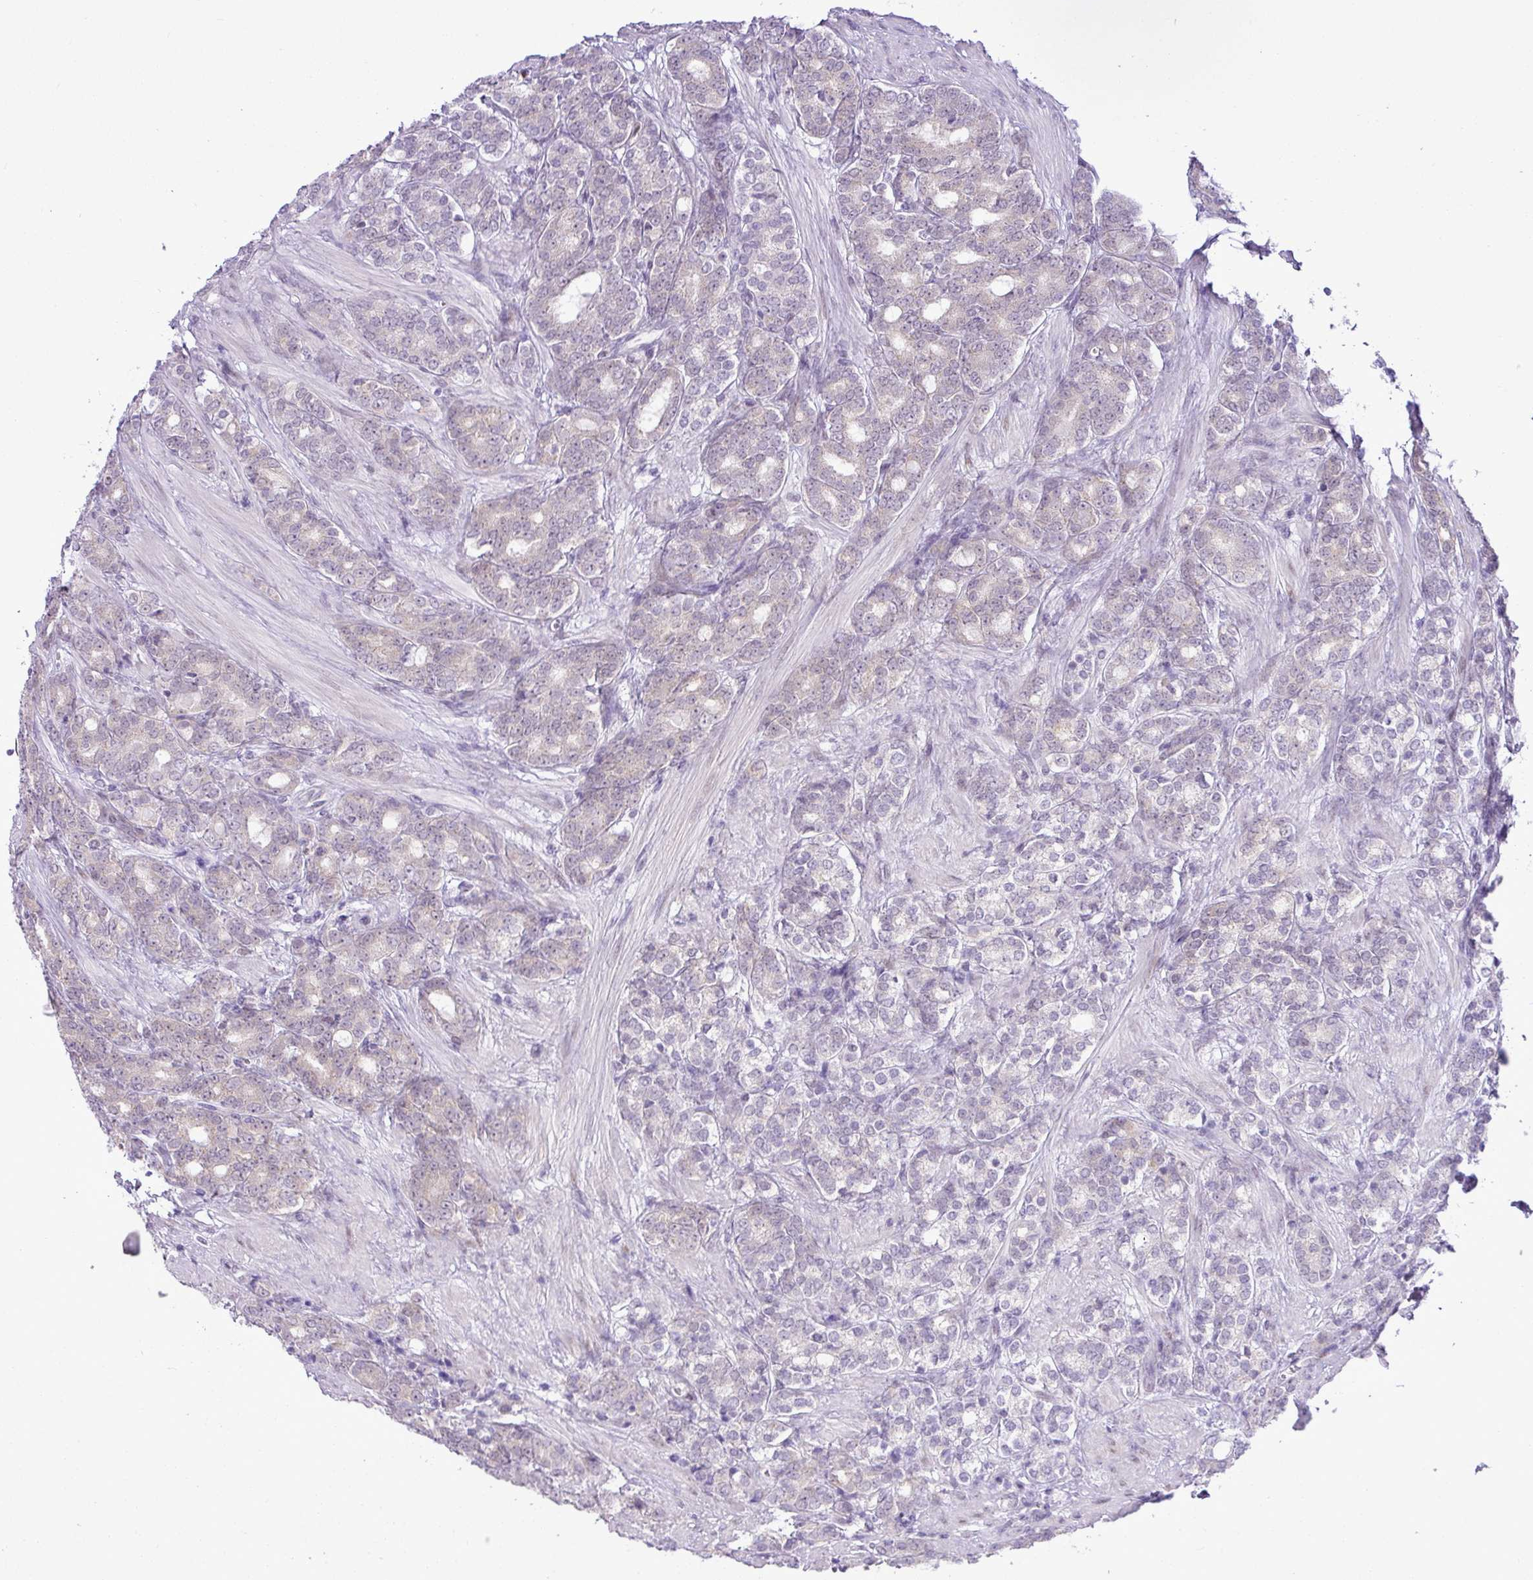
{"staining": {"intensity": "negative", "quantity": "none", "location": "none"}, "tissue": "prostate cancer", "cell_type": "Tumor cells", "image_type": "cancer", "snomed": [{"axis": "morphology", "description": "Adenocarcinoma, High grade"}, {"axis": "topography", "description": "Prostate"}], "caption": "Tumor cells are negative for brown protein staining in prostate cancer.", "gene": "ELOA2", "patient": {"sex": "male", "age": 62}}